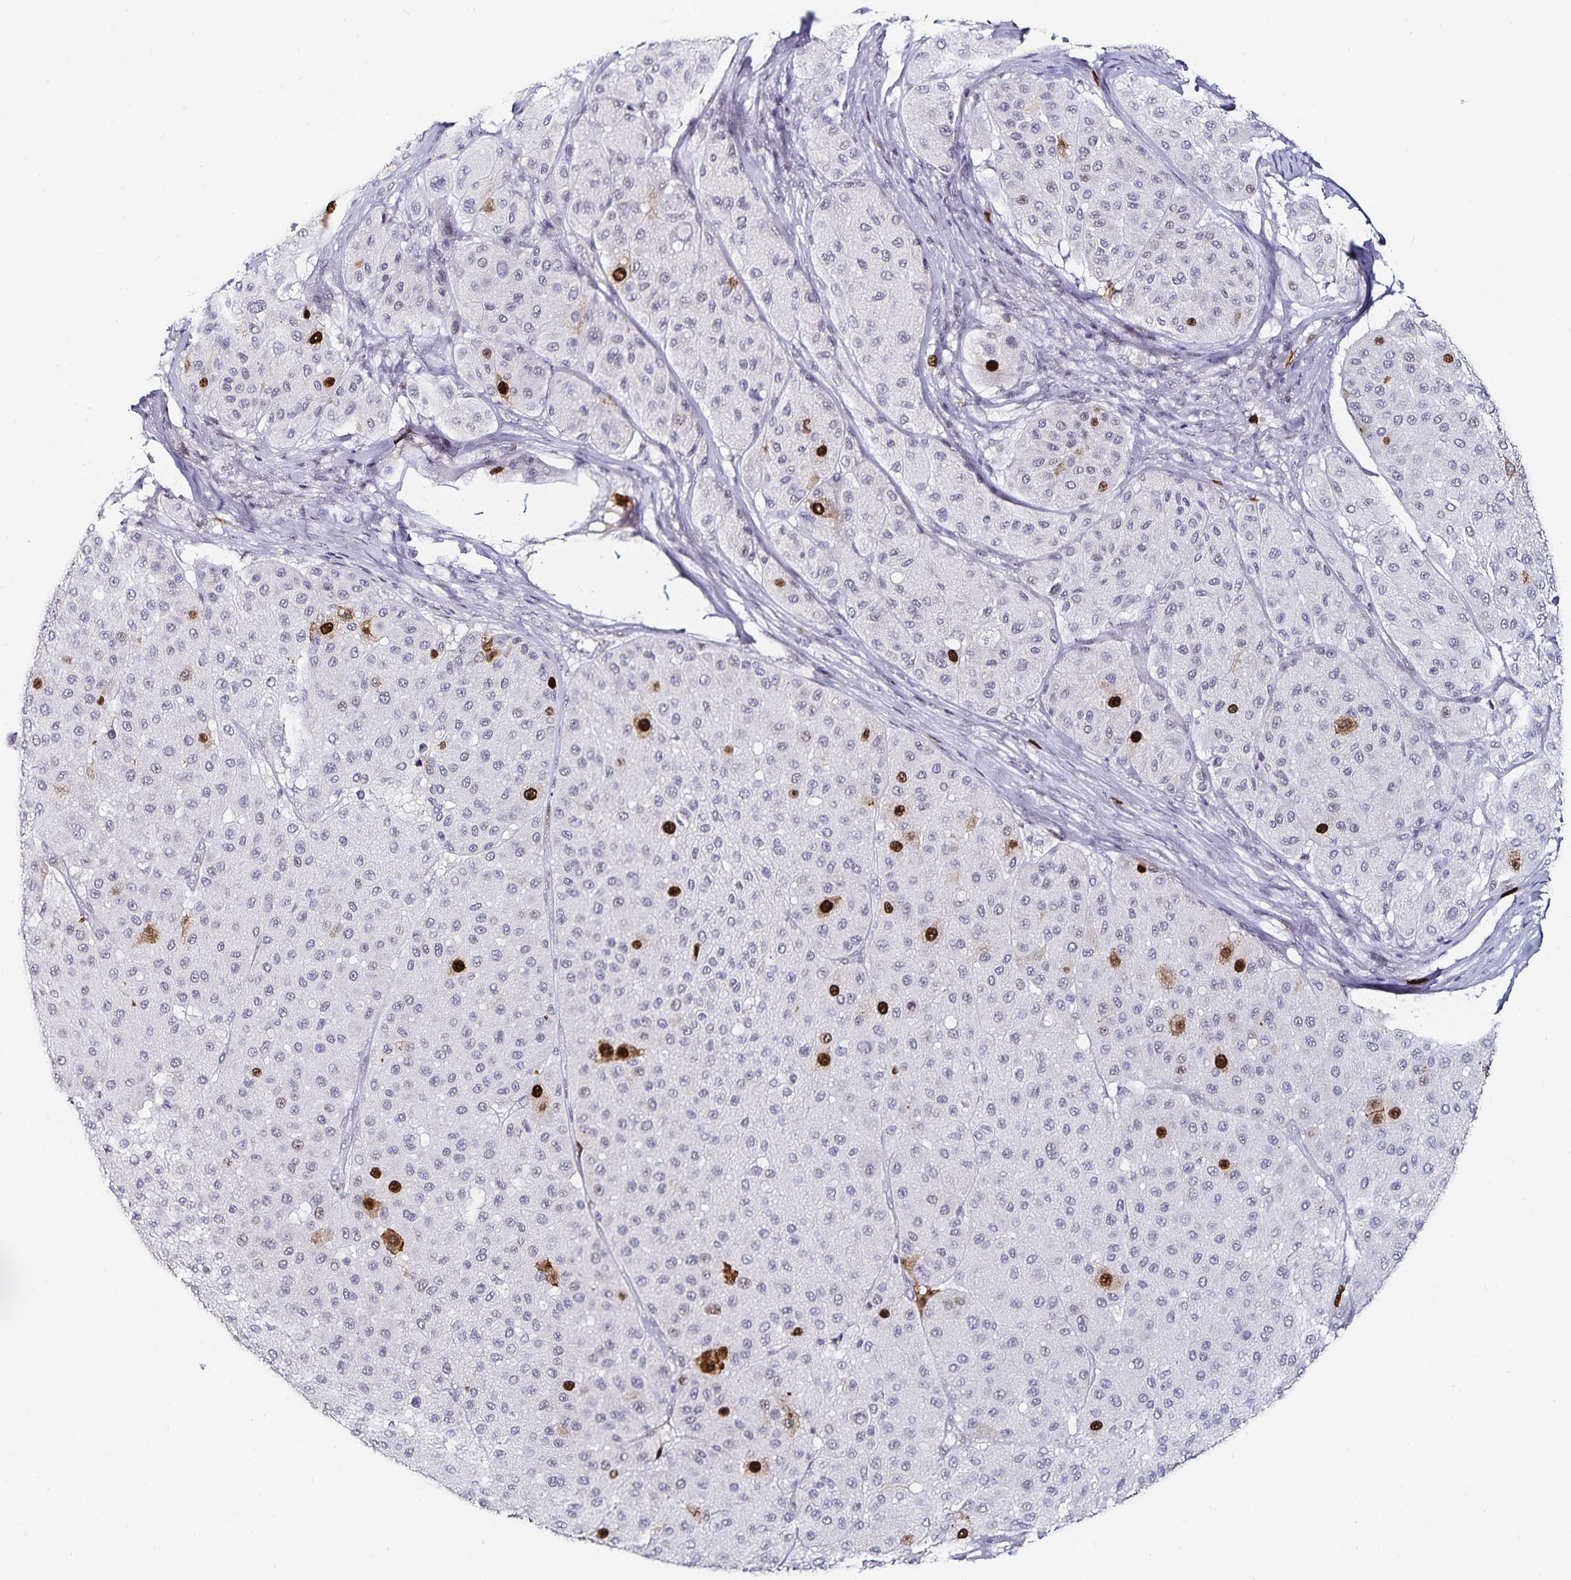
{"staining": {"intensity": "strong", "quantity": "<25%", "location": "nuclear"}, "tissue": "melanoma", "cell_type": "Tumor cells", "image_type": "cancer", "snomed": [{"axis": "morphology", "description": "Malignant melanoma, Metastatic site"}, {"axis": "topography", "description": "Smooth muscle"}], "caption": "DAB (3,3'-diaminobenzidine) immunohistochemical staining of human melanoma exhibits strong nuclear protein expression in approximately <25% of tumor cells.", "gene": "ANLN", "patient": {"sex": "male", "age": 41}}